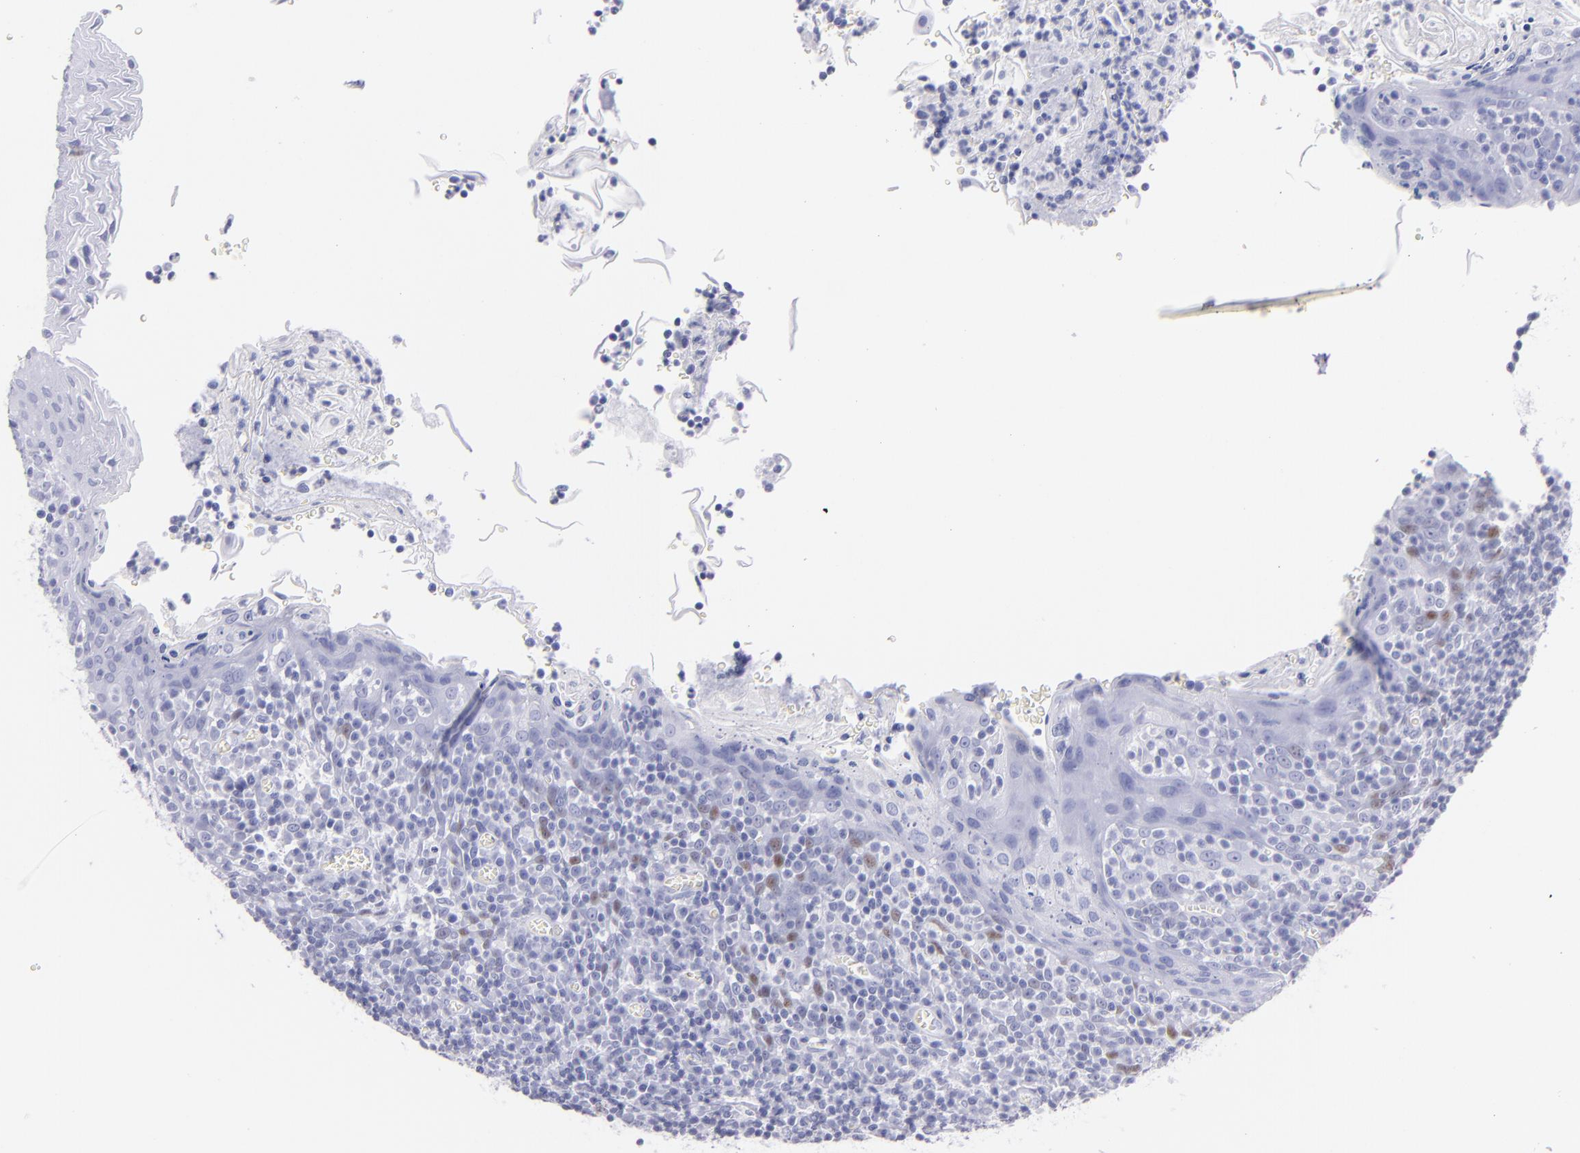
{"staining": {"intensity": "negative", "quantity": "none", "location": "none"}, "tissue": "oral mucosa", "cell_type": "Squamous epithelial cells", "image_type": "normal", "snomed": [{"axis": "morphology", "description": "Normal tissue, NOS"}, {"axis": "topography", "description": "Oral tissue"}], "caption": "The histopathology image reveals no staining of squamous epithelial cells in unremarkable oral mucosa. (DAB (3,3'-diaminobenzidine) immunohistochemistry (IHC) visualized using brightfield microscopy, high magnification).", "gene": "PRPH", "patient": {"sex": "male", "age": 20}}